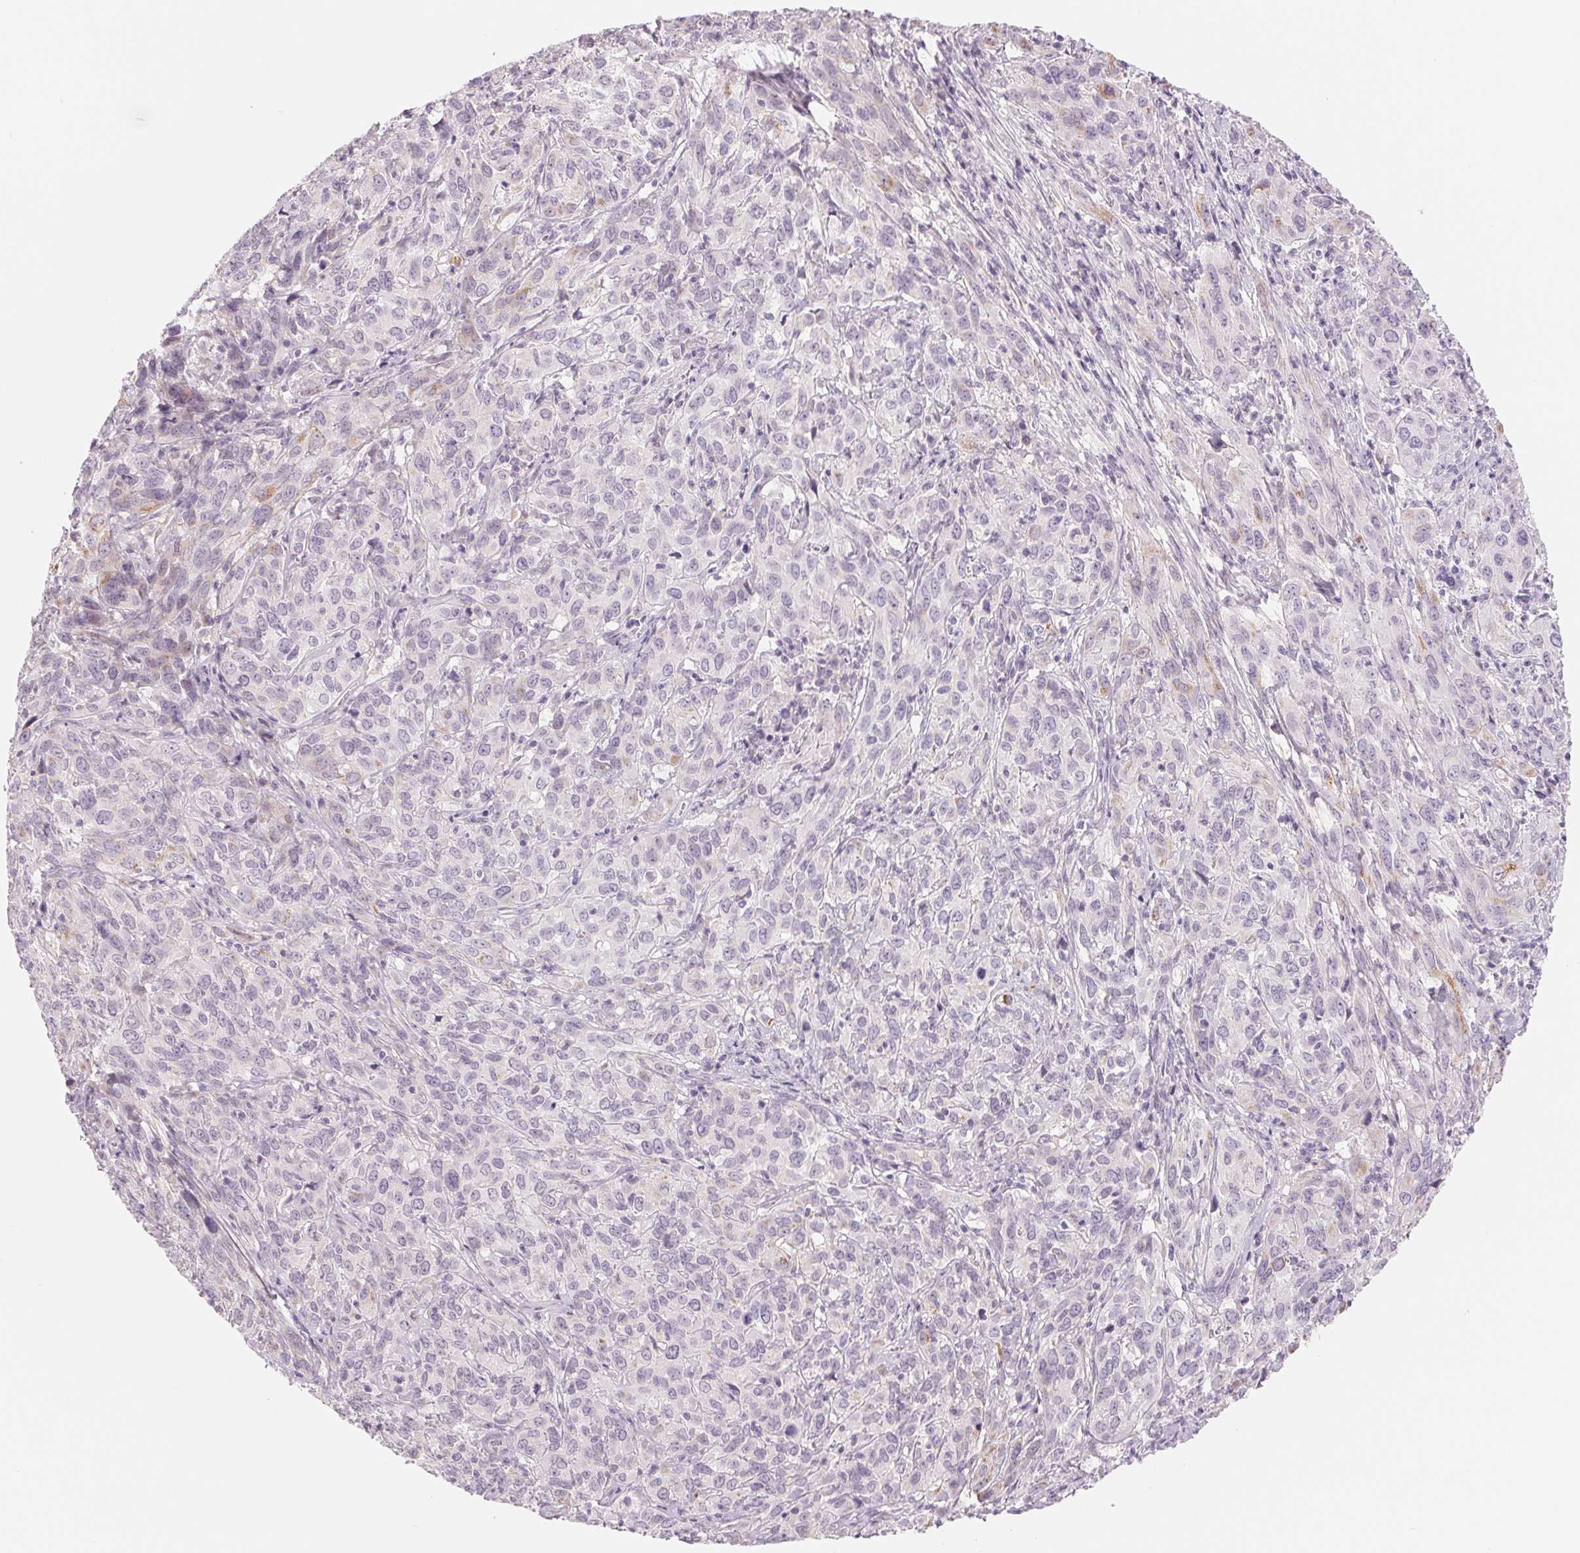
{"staining": {"intensity": "negative", "quantity": "none", "location": "none"}, "tissue": "cervical cancer", "cell_type": "Tumor cells", "image_type": "cancer", "snomed": [{"axis": "morphology", "description": "Squamous cell carcinoma, NOS"}, {"axis": "topography", "description": "Cervix"}], "caption": "Image shows no protein positivity in tumor cells of squamous cell carcinoma (cervical) tissue.", "gene": "CCDC168", "patient": {"sex": "female", "age": 51}}